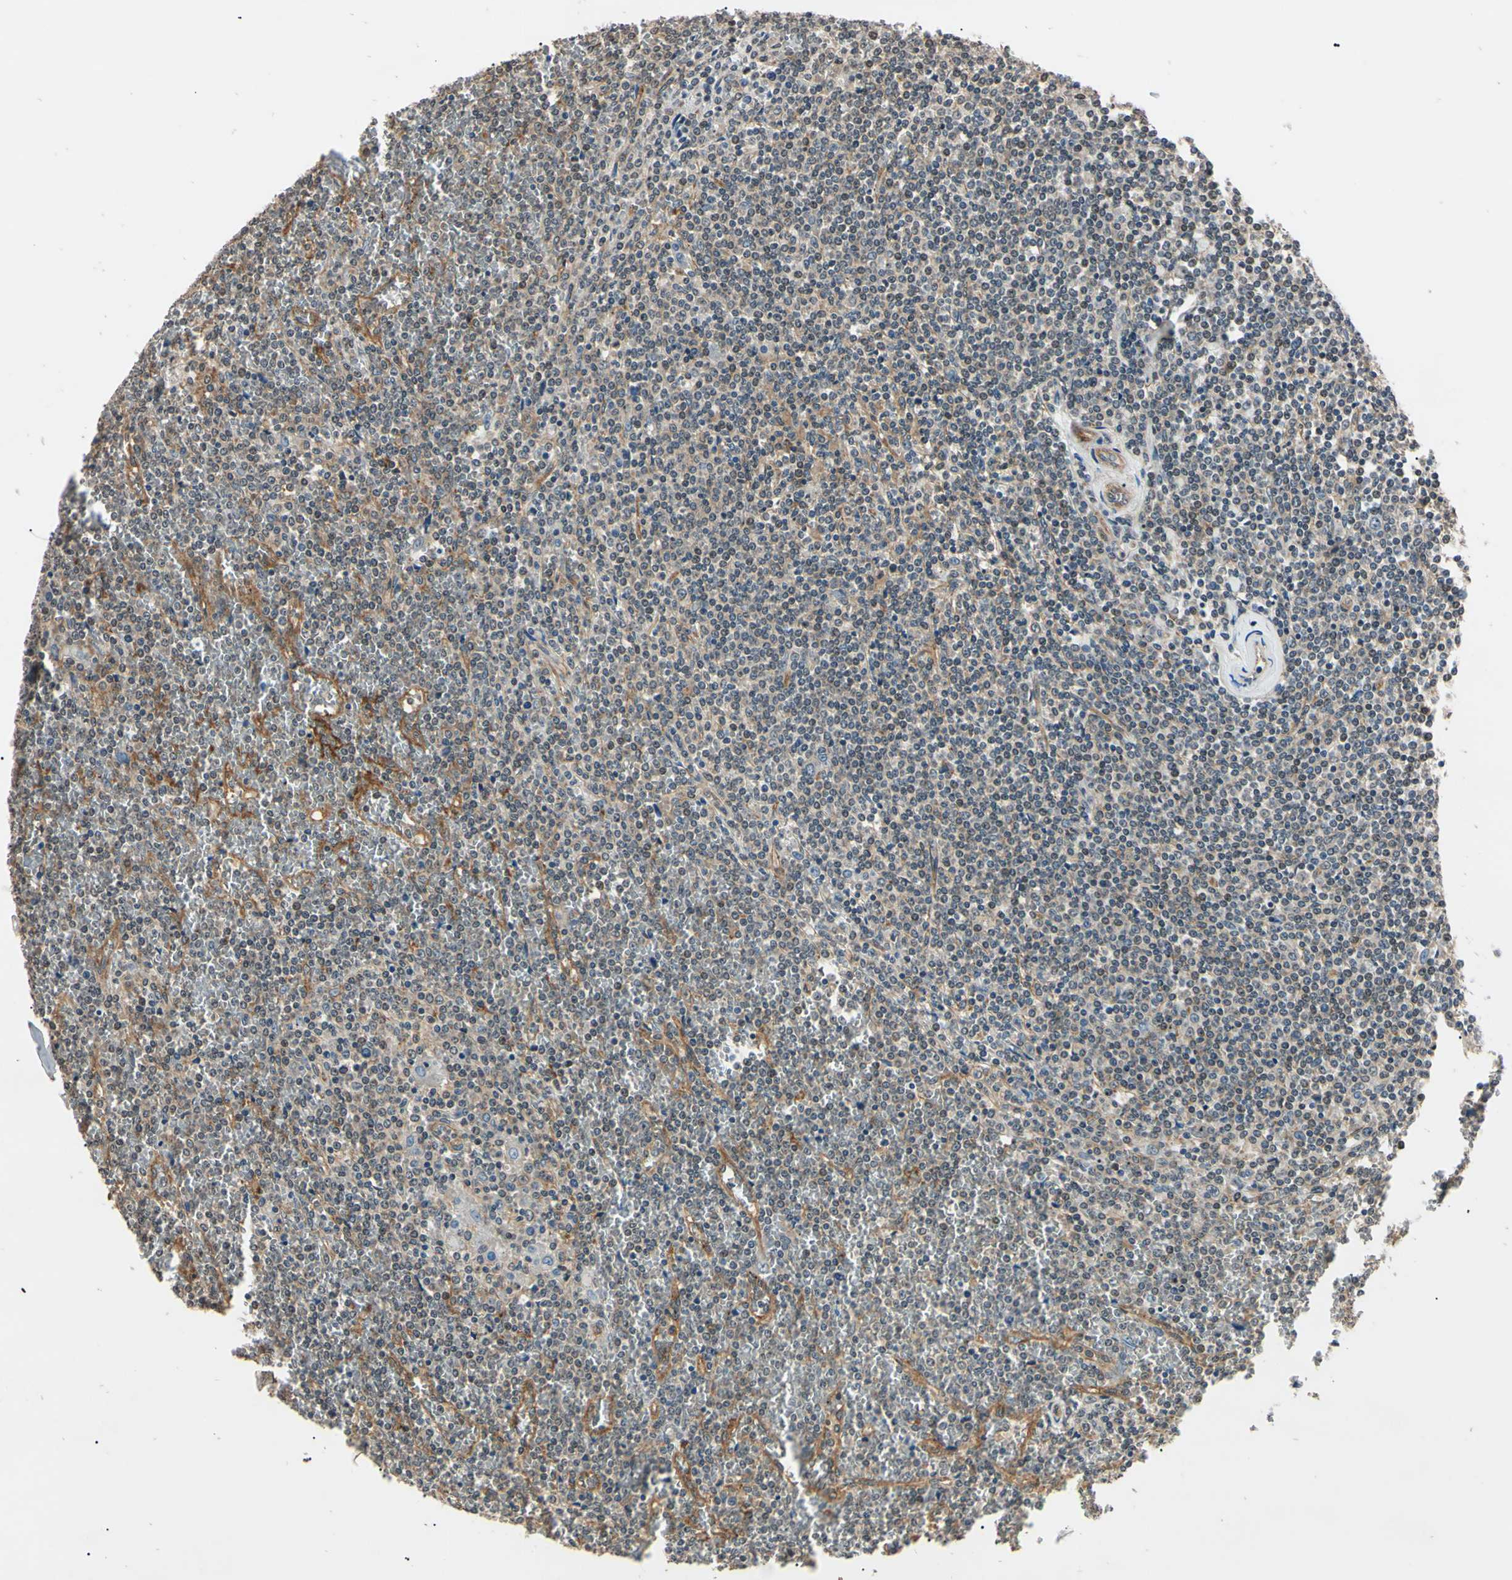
{"staining": {"intensity": "weak", "quantity": "<25%", "location": "cytoplasmic/membranous"}, "tissue": "lymphoma", "cell_type": "Tumor cells", "image_type": "cancer", "snomed": [{"axis": "morphology", "description": "Malignant lymphoma, non-Hodgkin's type, Low grade"}, {"axis": "topography", "description": "Spleen"}], "caption": "Immunohistochemistry micrograph of lymphoma stained for a protein (brown), which displays no positivity in tumor cells.", "gene": "EPN1", "patient": {"sex": "female", "age": 19}}